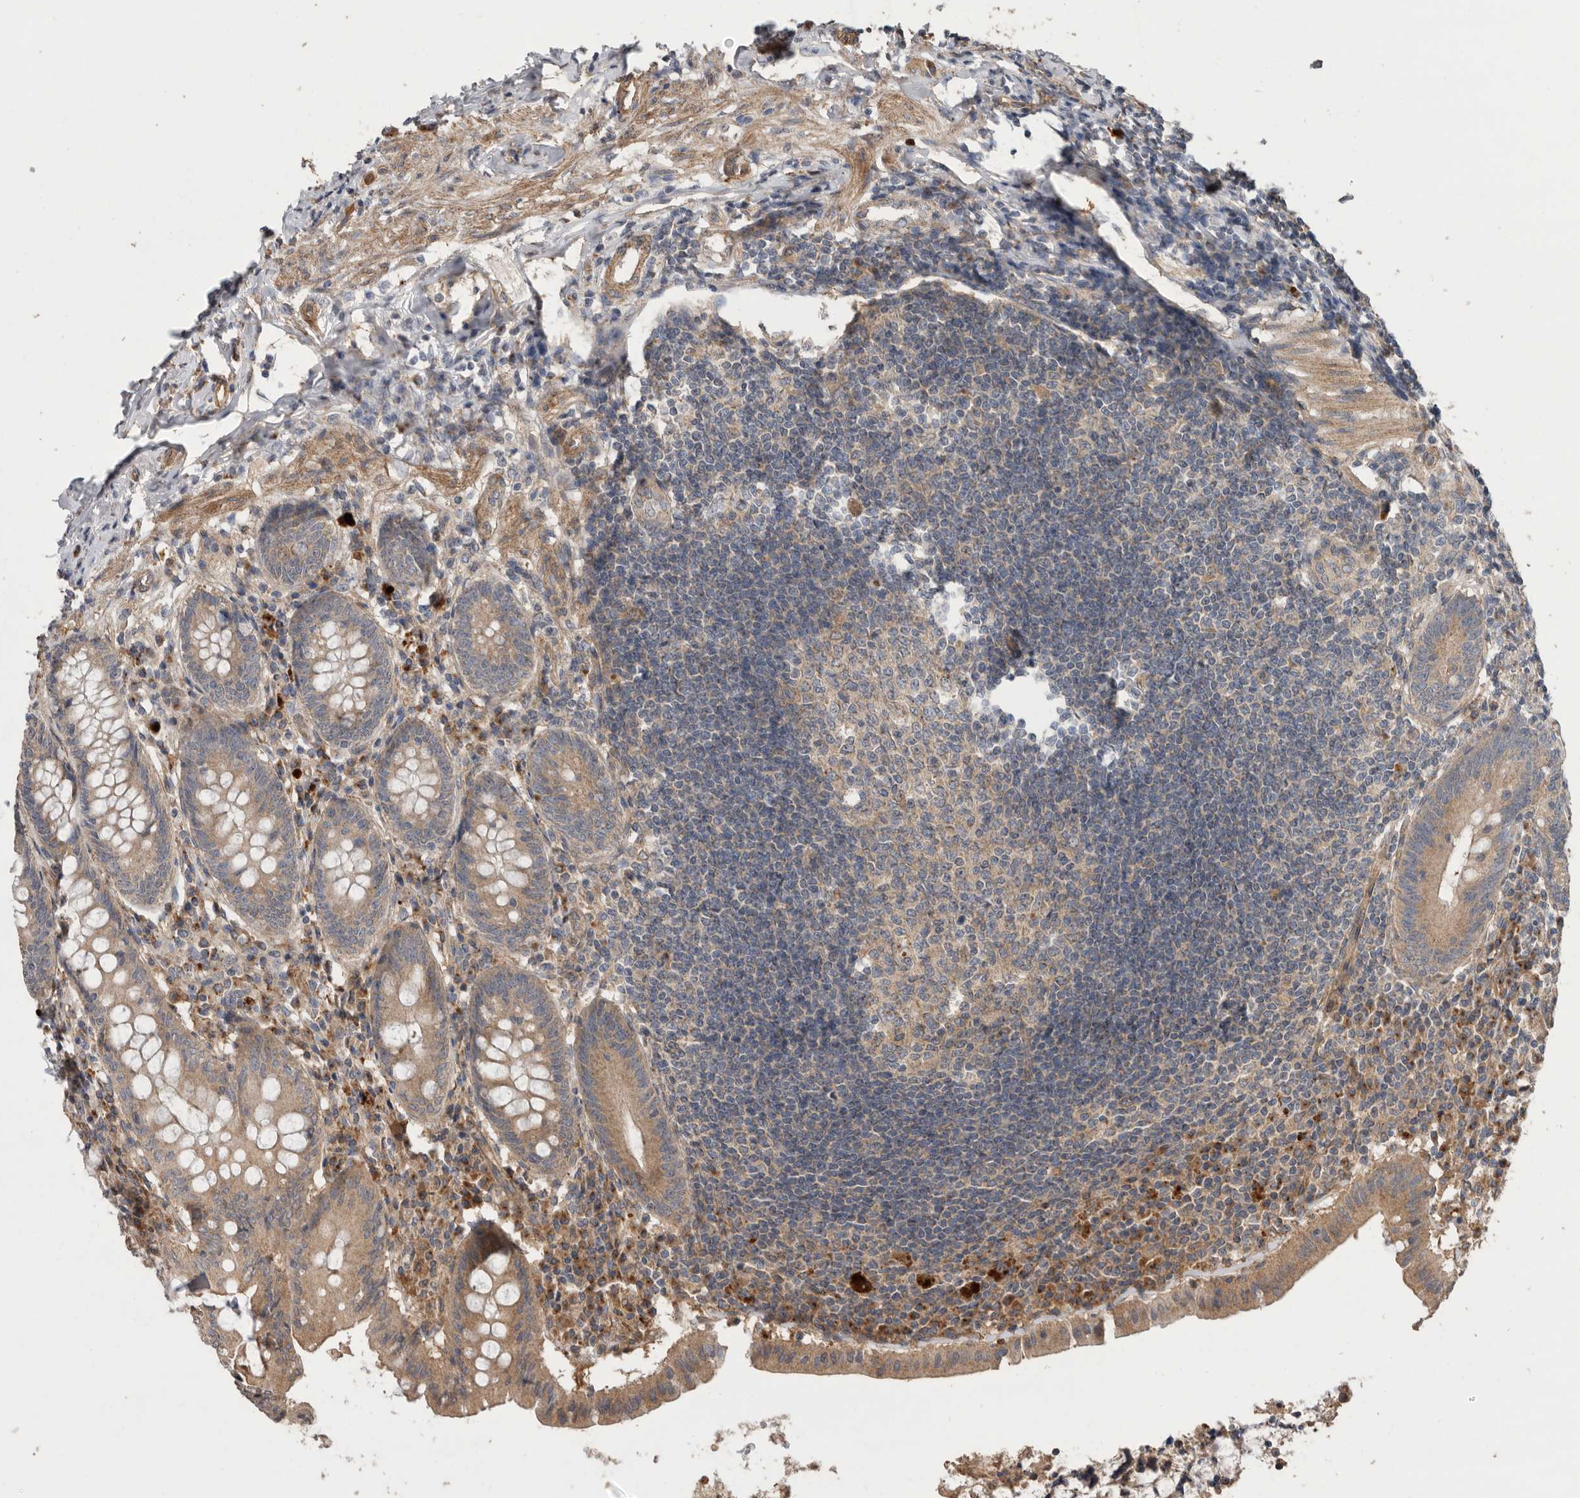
{"staining": {"intensity": "moderate", "quantity": ">75%", "location": "cytoplasmic/membranous"}, "tissue": "appendix", "cell_type": "Glandular cells", "image_type": "normal", "snomed": [{"axis": "morphology", "description": "Normal tissue, NOS"}, {"axis": "topography", "description": "Appendix"}], "caption": "Immunohistochemical staining of unremarkable human appendix displays moderate cytoplasmic/membranous protein staining in approximately >75% of glandular cells.", "gene": "PODXL2", "patient": {"sex": "female", "age": 54}}